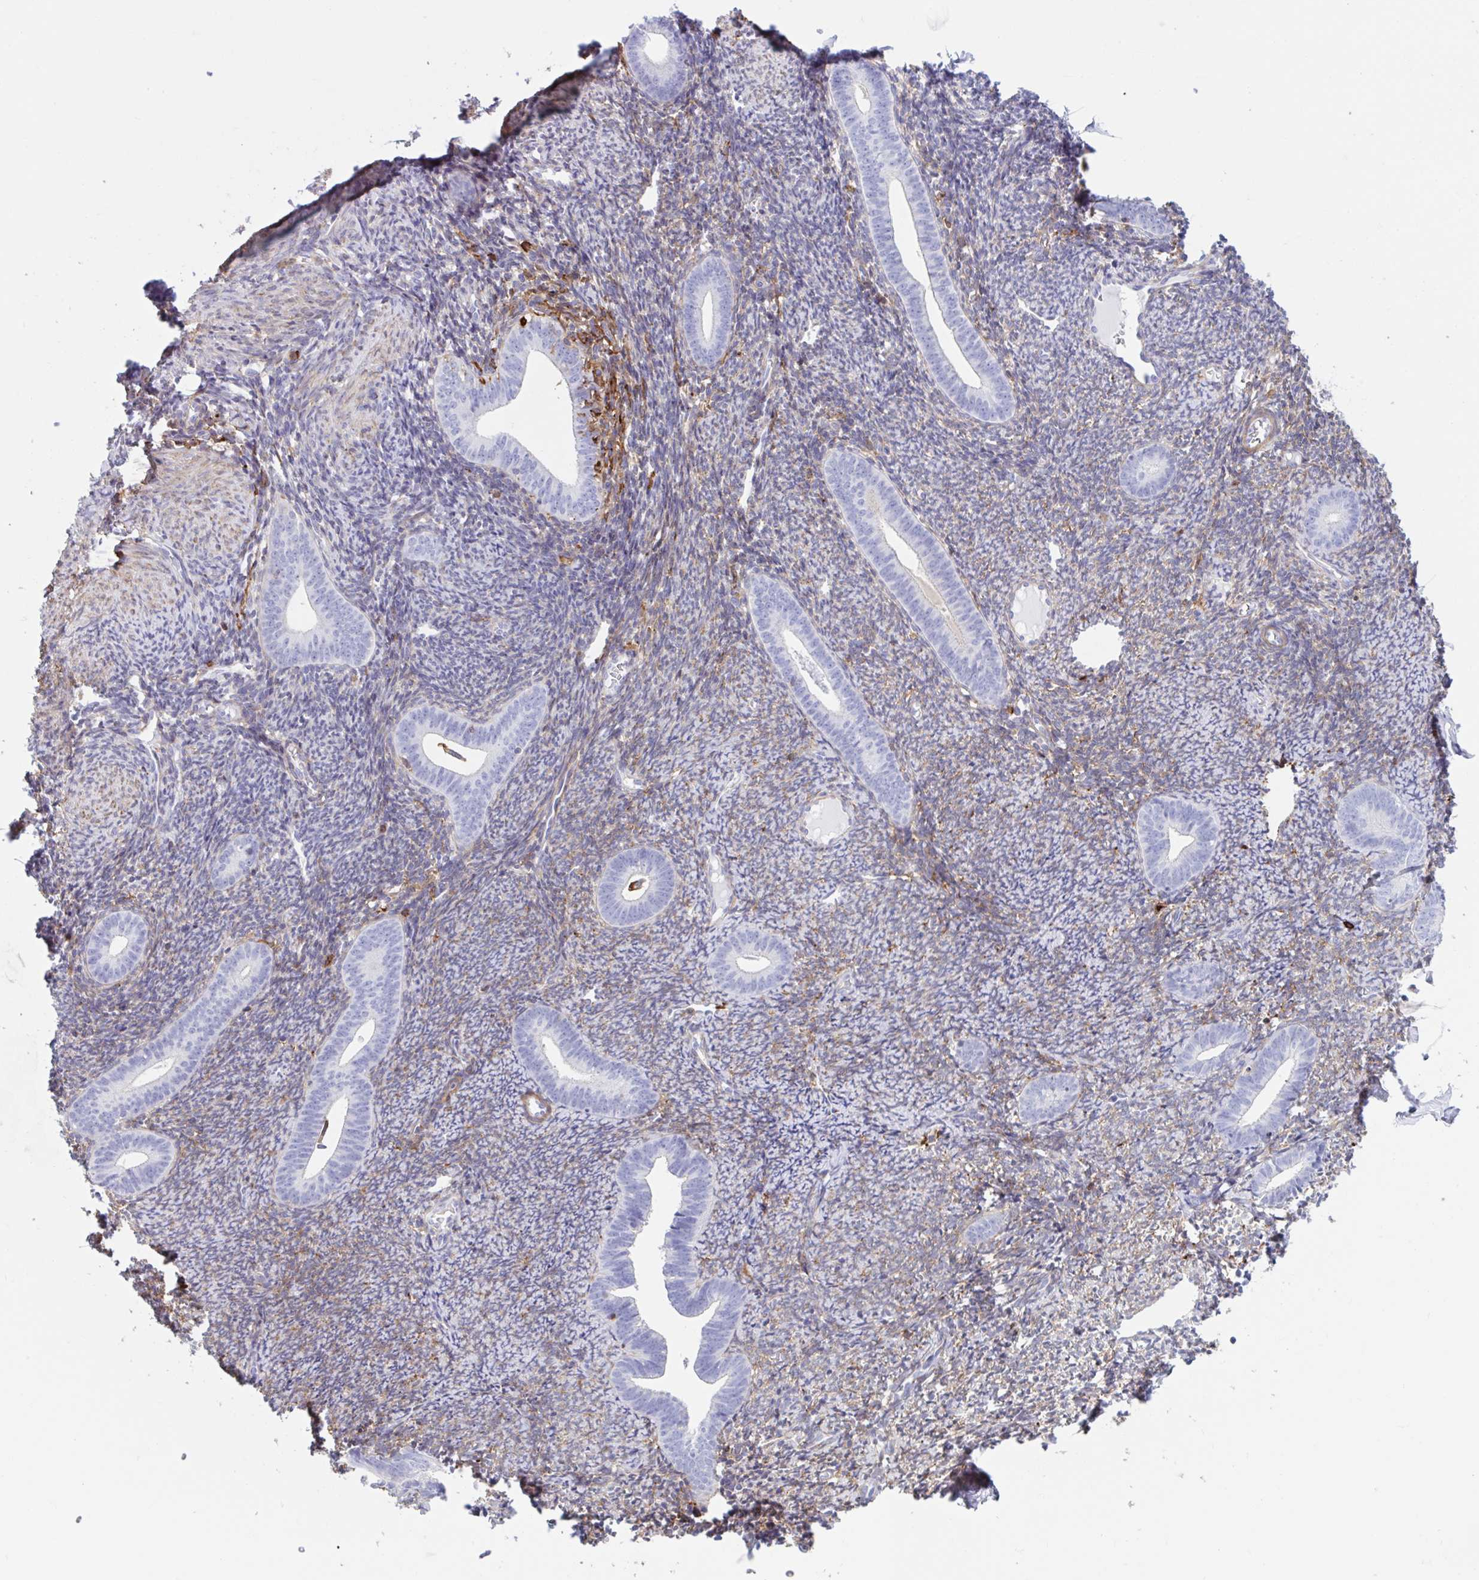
{"staining": {"intensity": "moderate", "quantity": "<25%", "location": "cytoplasmic/membranous"}, "tissue": "endometrium", "cell_type": "Cells in endometrial stroma", "image_type": "normal", "snomed": [{"axis": "morphology", "description": "Normal tissue, NOS"}, {"axis": "topography", "description": "Endometrium"}], "caption": "Immunohistochemical staining of unremarkable human endometrium shows low levels of moderate cytoplasmic/membranous positivity in approximately <25% of cells in endometrial stroma. (Brightfield microscopy of DAB IHC at high magnification).", "gene": "EFHD1", "patient": {"sex": "female", "age": 39}}